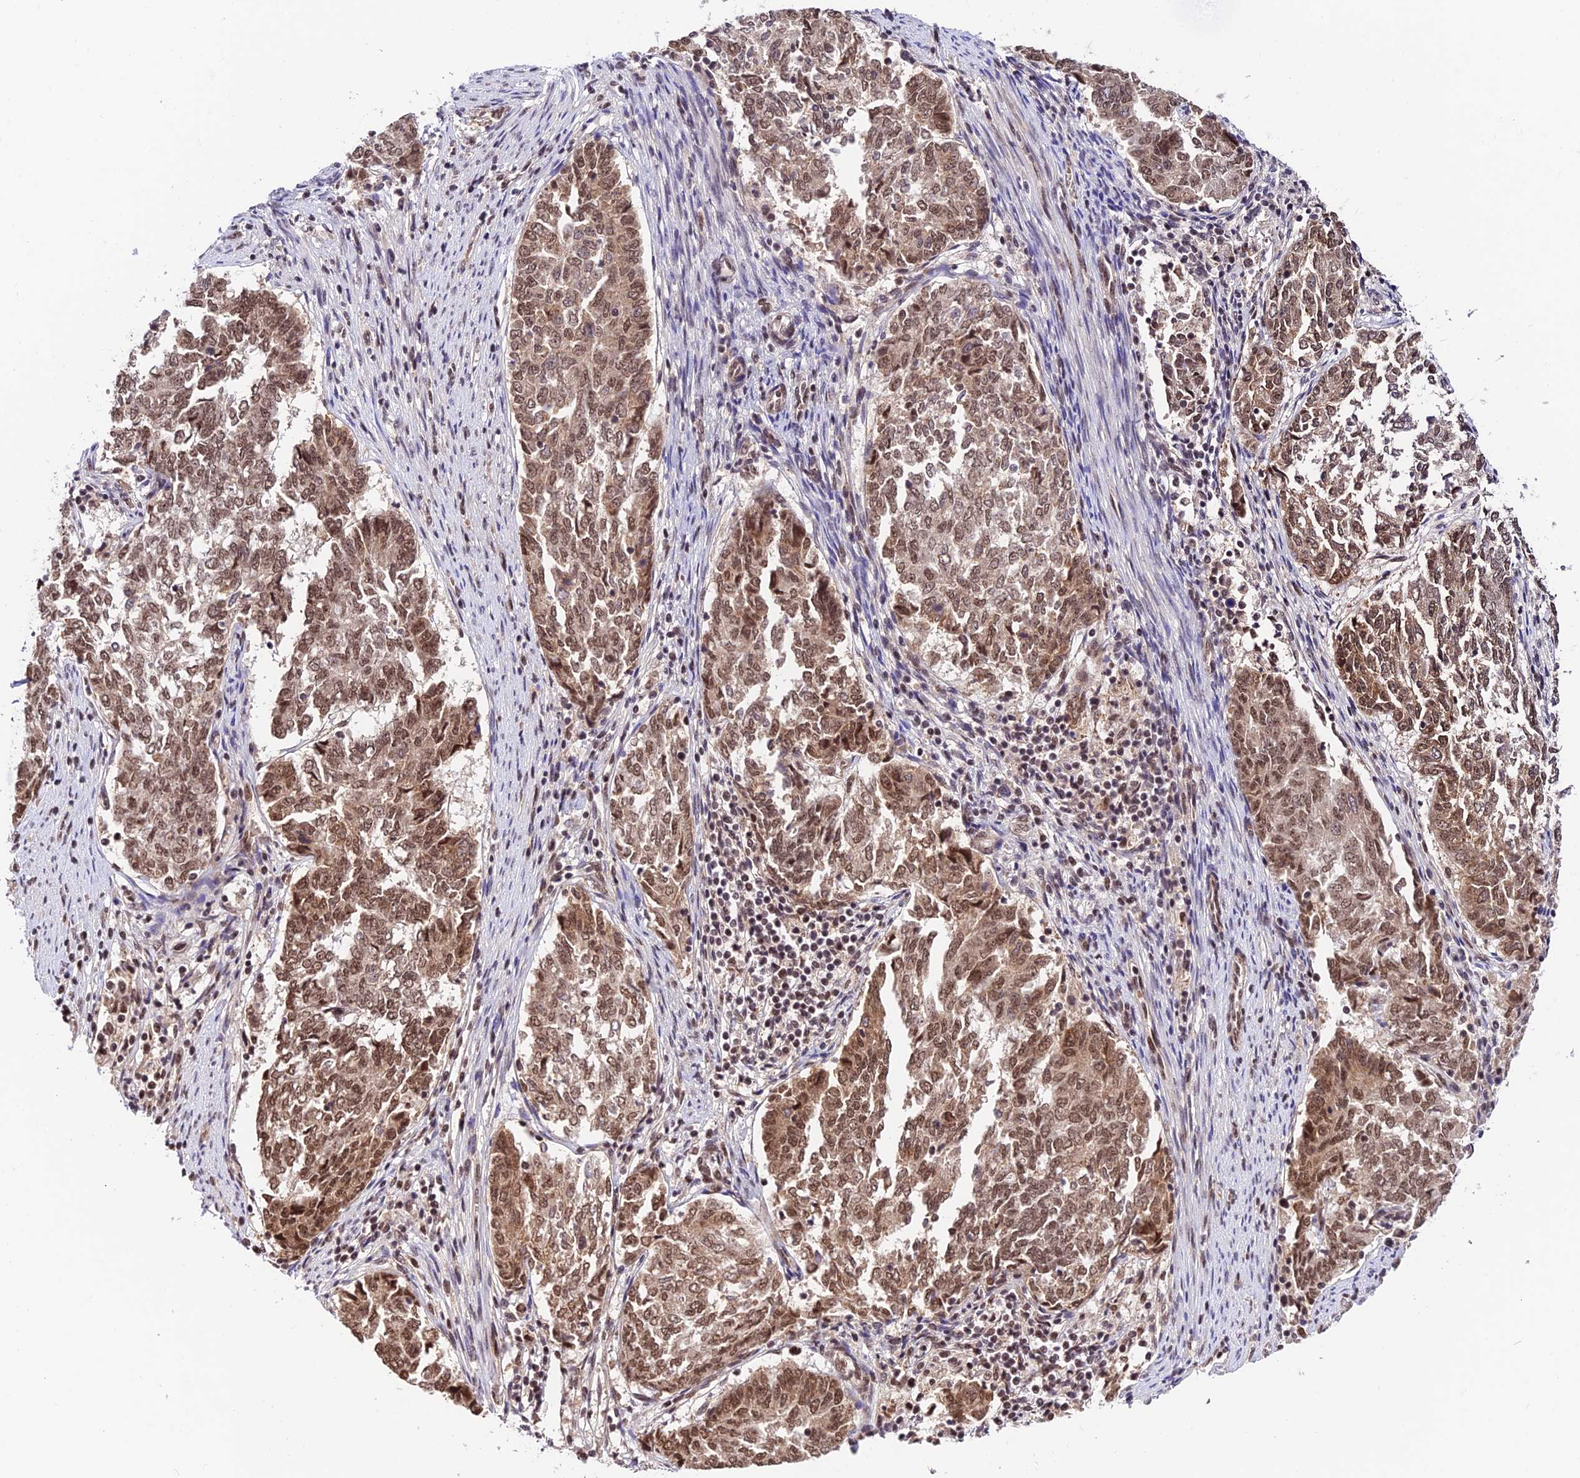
{"staining": {"intensity": "moderate", "quantity": ">75%", "location": "cytoplasmic/membranous,nuclear"}, "tissue": "endometrial cancer", "cell_type": "Tumor cells", "image_type": "cancer", "snomed": [{"axis": "morphology", "description": "Adenocarcinoma, NOS"}, {"axis": "topography", "description": "Endometrium"}], "caption": "Immunohistochemistry histopathology image of neoplastic tissue: human endometrial cancer (adenocarcinoma) stained using immunohistochemistry shows medium levels of moderate protein expression localized specifically in the cytoplasmic/membranous and nuclear of tumor cells, appearing as a cytoplasmic/membranous and nuclear brown color.", "gene": "RBM42", "patient": {"sex": "female", "age": 80}}